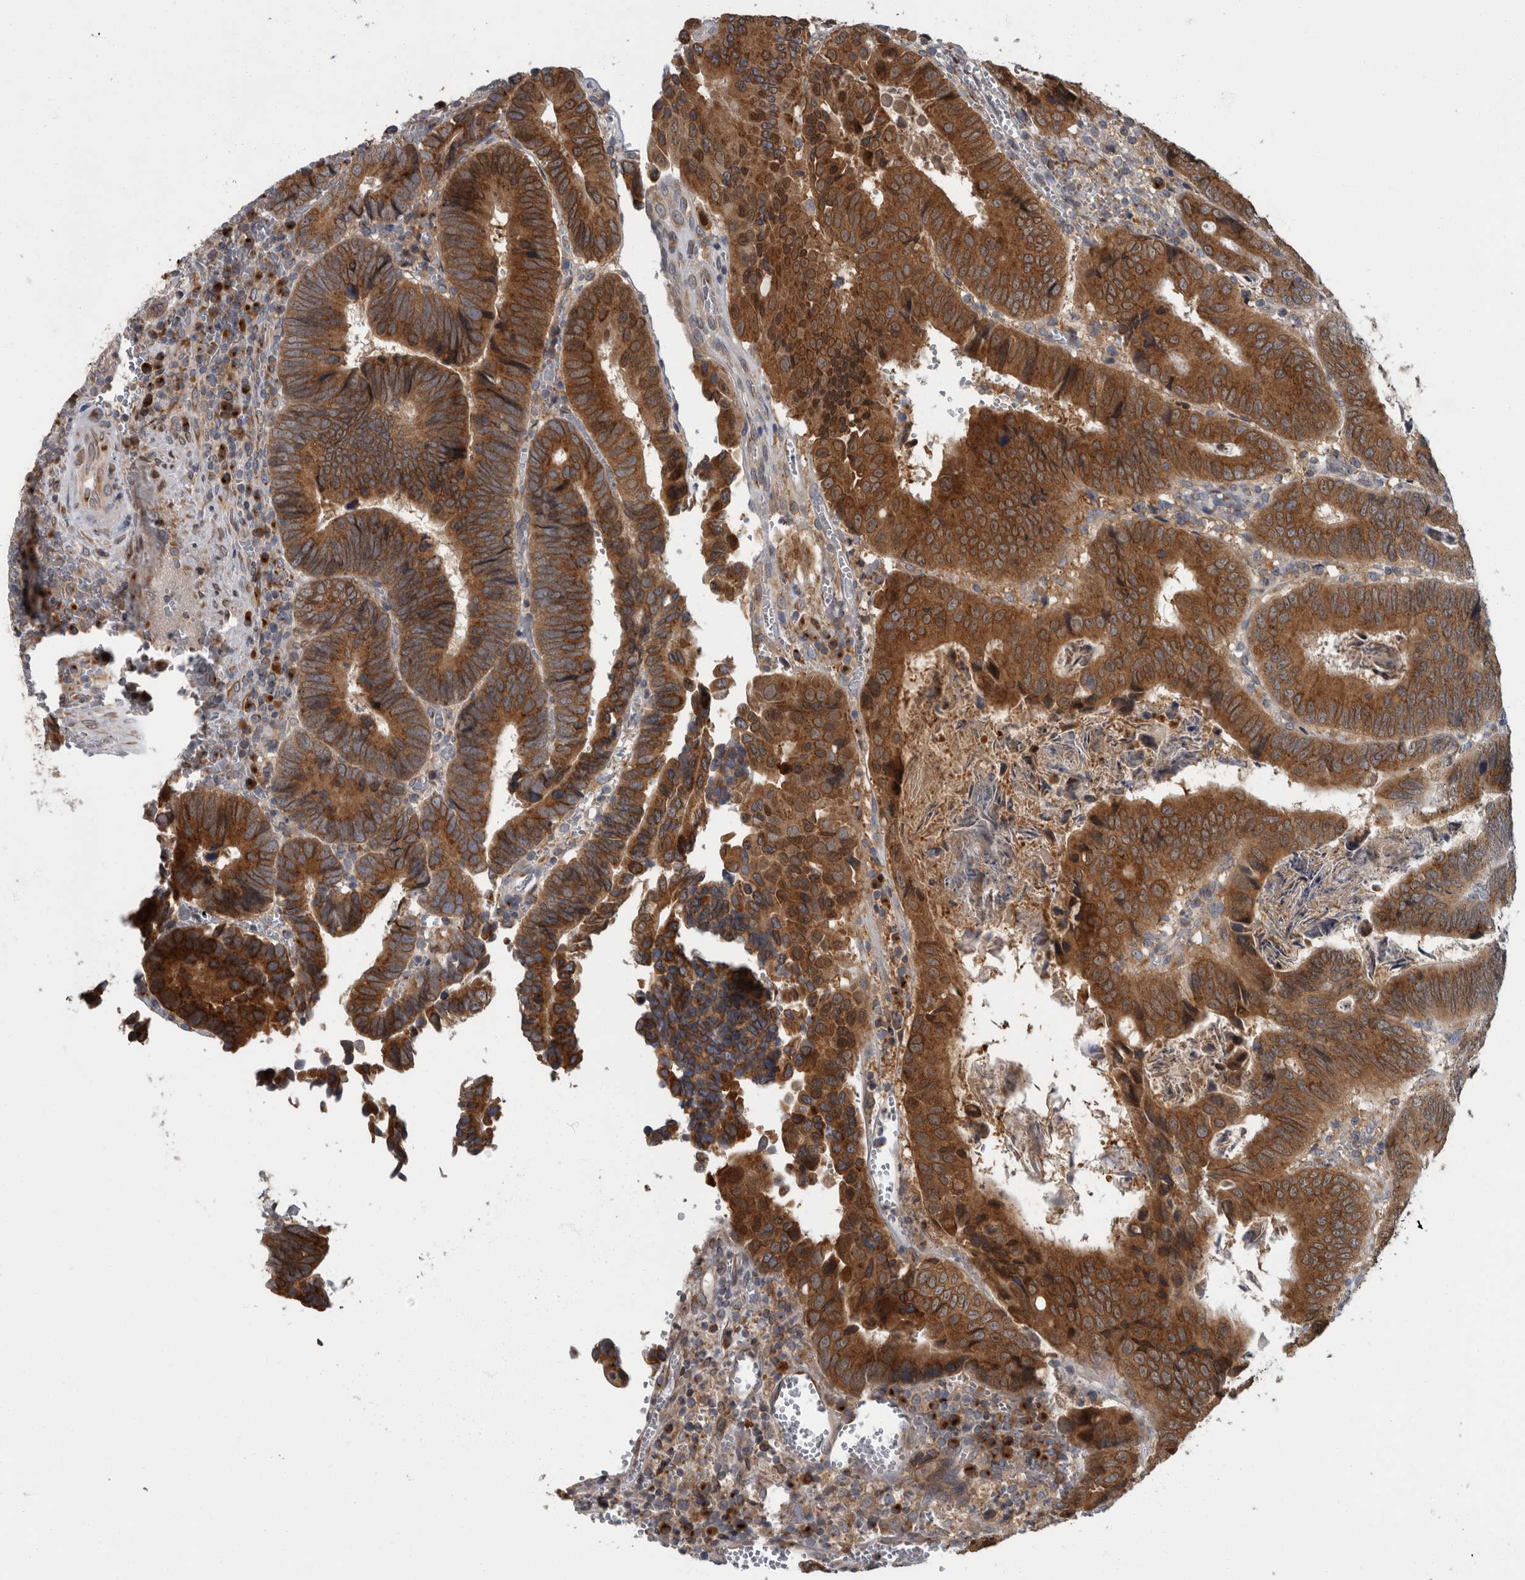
{"staining": {"intensity": "strong", "quantity": ">75%", "location": "cytoplasmic/membranous"}, "tissue": "colorectal cancer", "cell_type": "Tumor cells", "image_type": "cancer", "snomed": [{"axis": "morphology", "description": "Inflammation, NOS"}, {"axis": "morphology", "description": "Adenocarcinoma, NOS"}, {"axis": "topography", "description": "Colon"}], "caption": "A high-resolution photomicrograph shows immunohistochemistry (IHC) staining of colorectal cancer (adenocarcinoma), which shows strong cytoplasmic/membranous expression in approximately >75% of tumor cells.", "gene": "LMAN2L", "patient": {"sex": "male", "age": 72}}